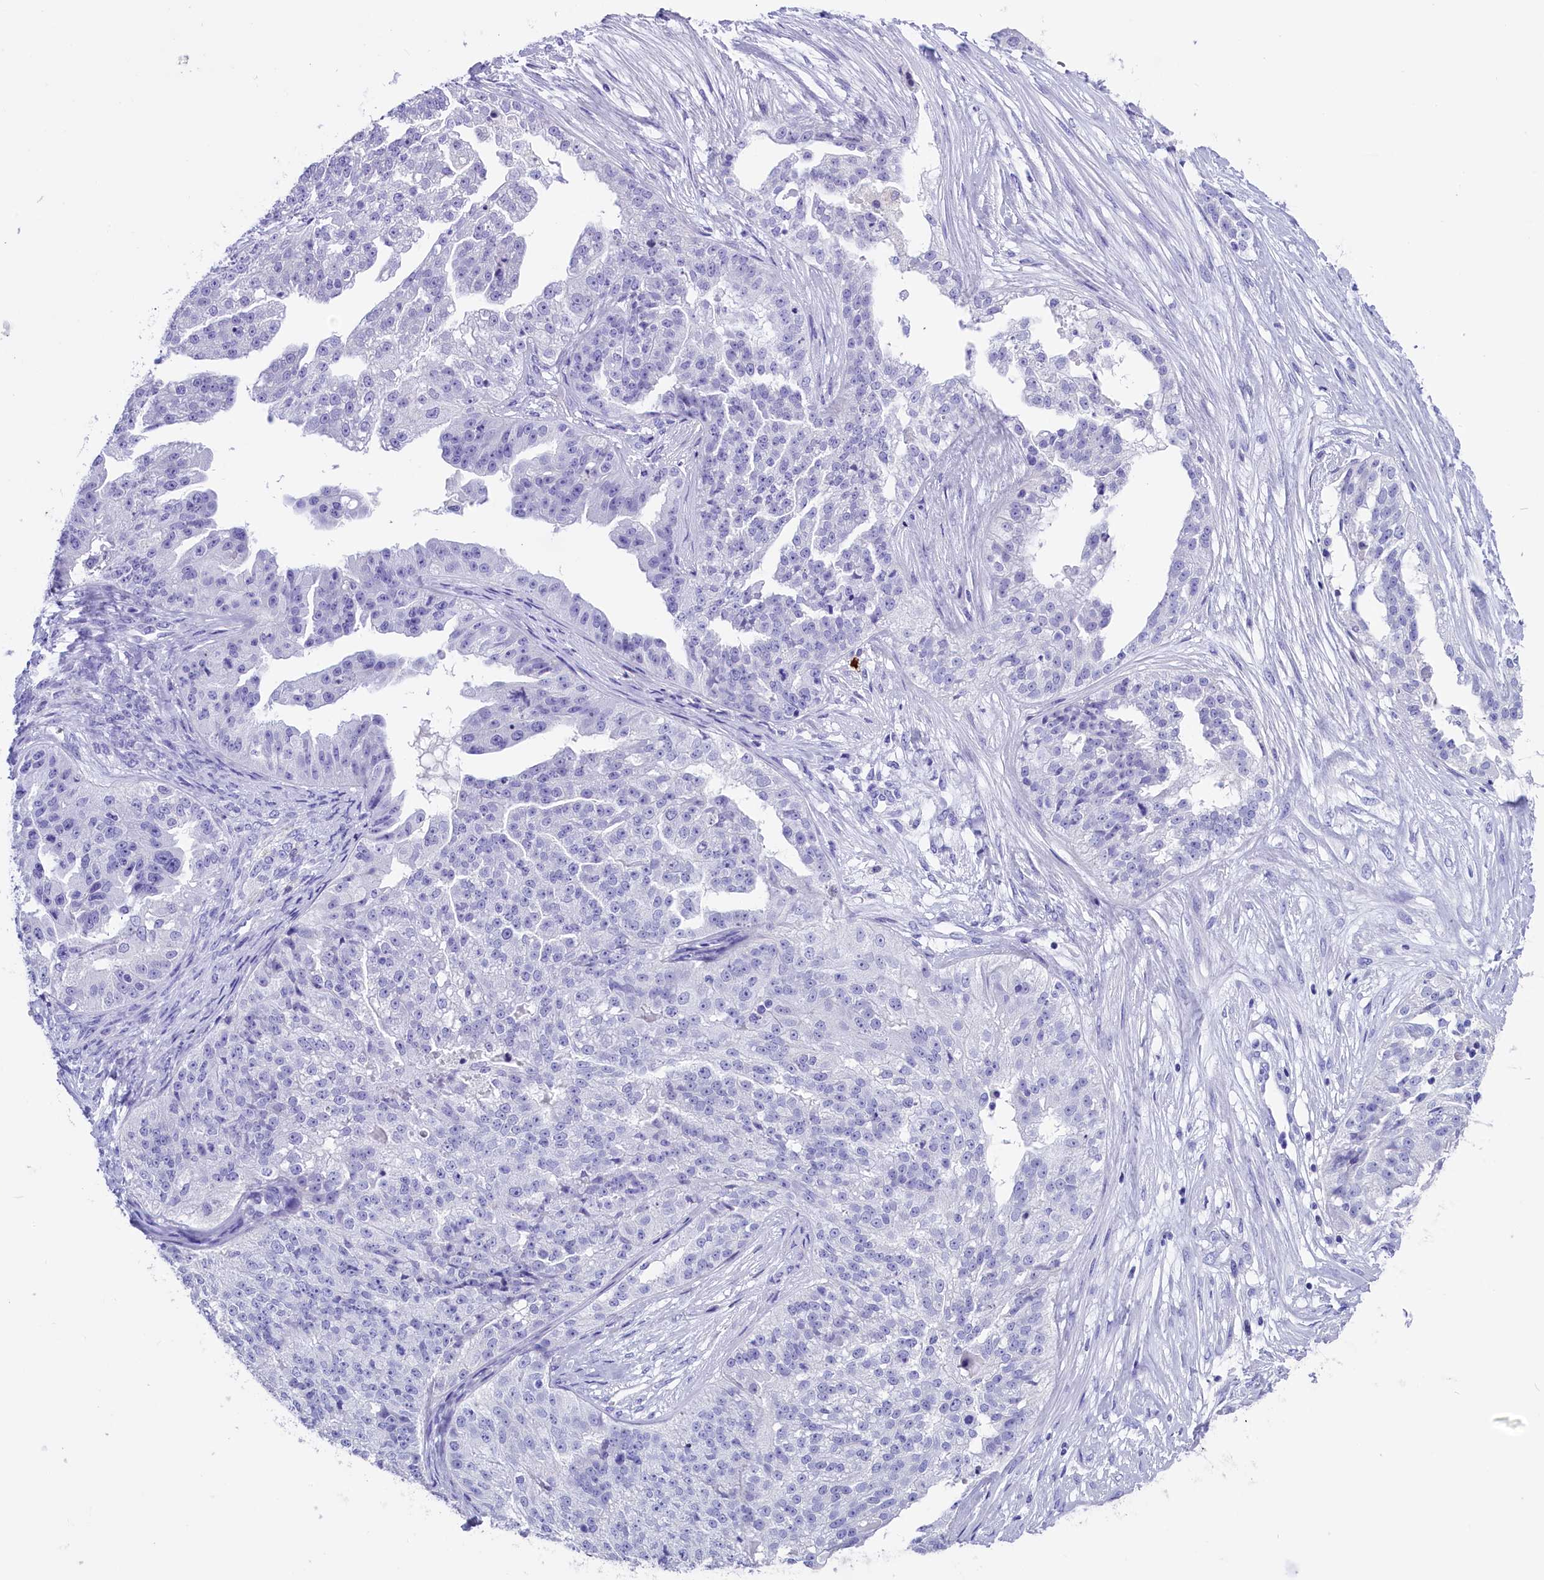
{"staining": {"intensity": "negative", "quantity": "none", "location": "none"}, "tissue": "ovarian cancer", "cell_type": "Tumor cells", "image_type": "cancer", "snomed": [{"axis": "morphology", "description": "Cystadenocarcinoma, serous, NOS"}, {"axis": "topography", "description": "Ovary"}], "caption": "Ovarian serous cystadenocarcinoma was stained to show a protein in brown. There is no significant staining in tumor cells.", "gene": "CLC", "patient": {"sex": "female", "age": 58}}